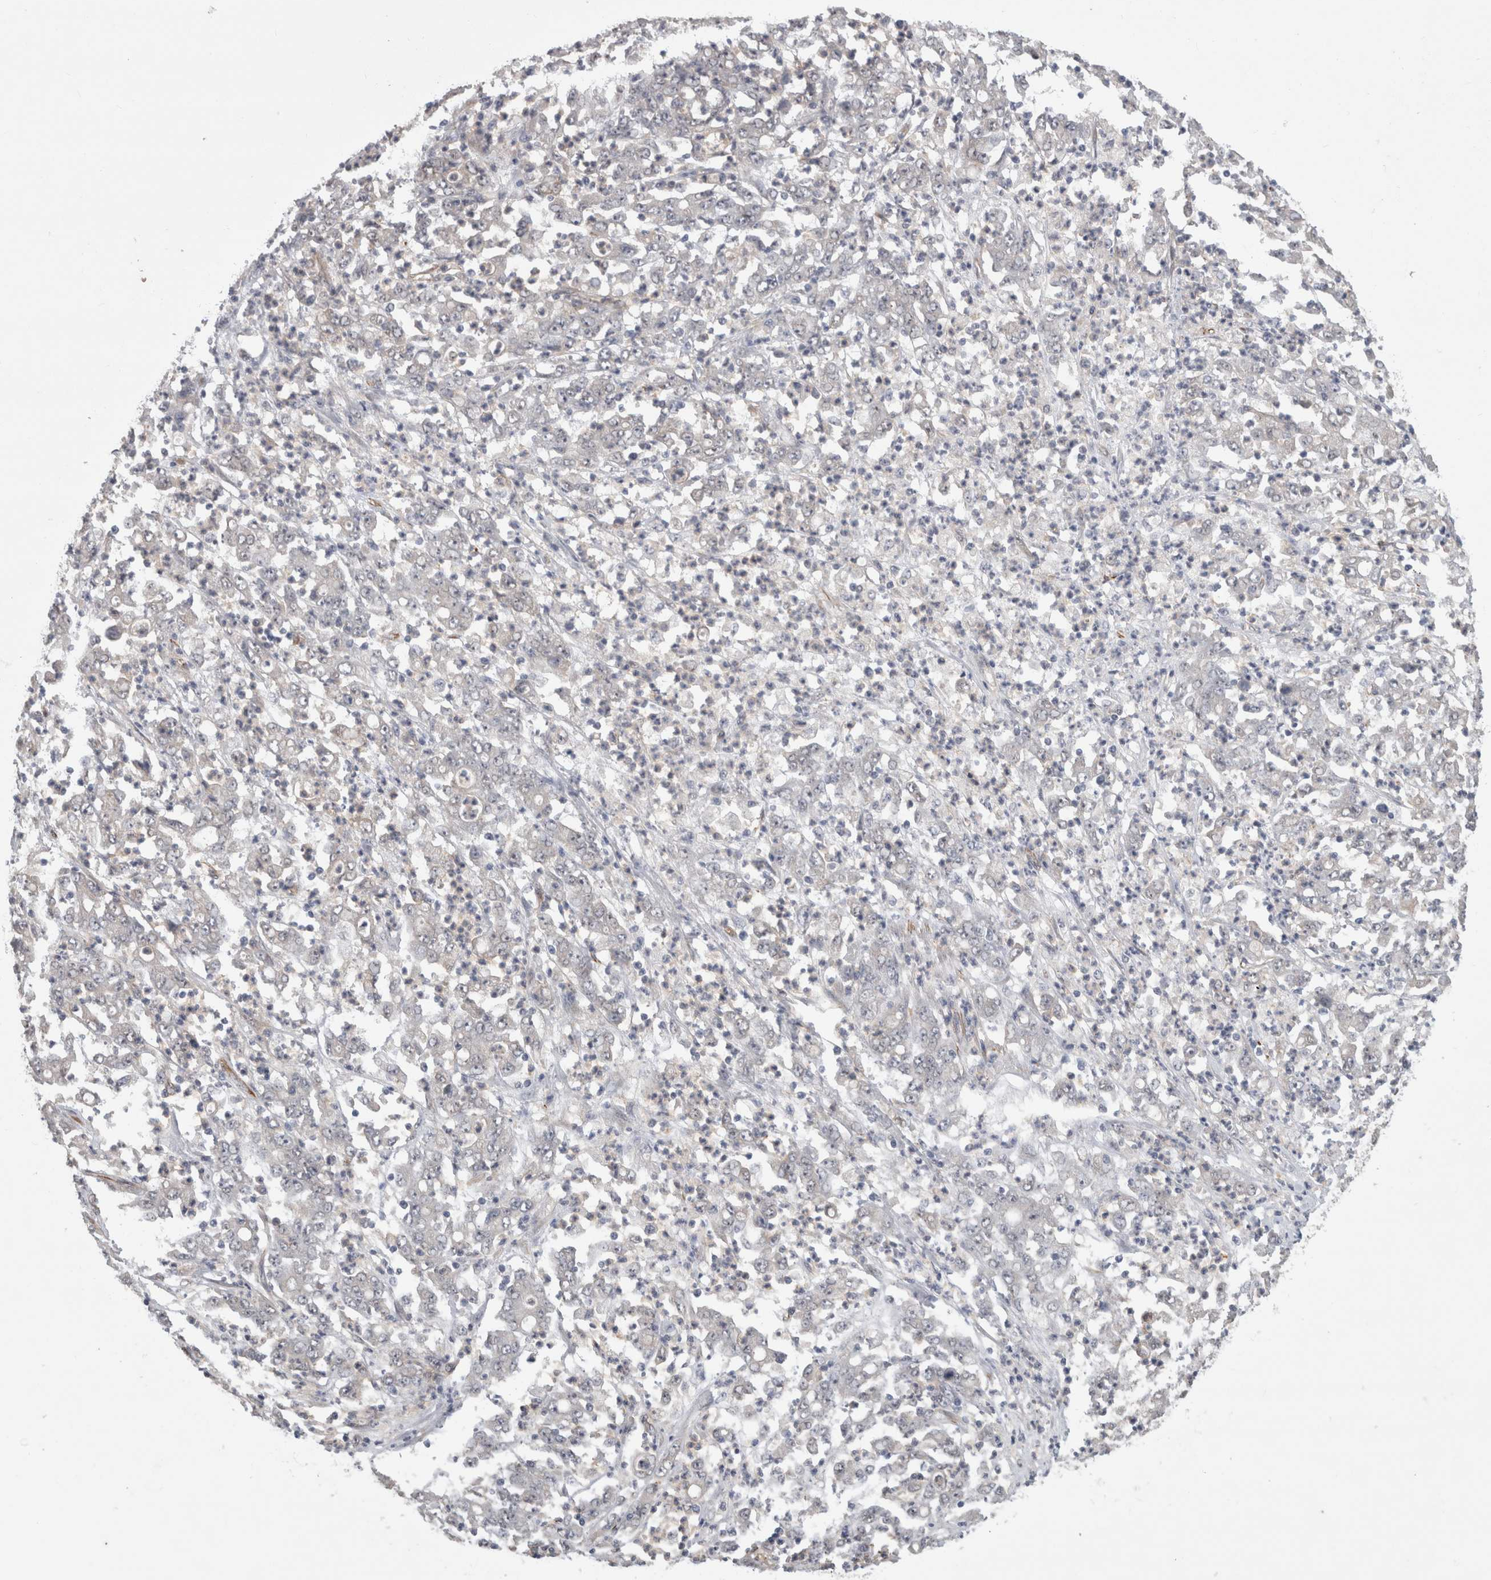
{"staining": {"intensity": "negative", "quantity": "none", "location": "none"}, "tissue": "stomach cancer", "cell_type": "Tumor cells", "image_type": "cancer", "snomed": [{"axis": "morphology", "description": "Adenocarcinoma, NOS"}, {"axis": "topography", "description": "Stomach, lower"}], "caption": "Immunohistochemistry photomicrograph of adenocarcinoma (stomach) stained for a protein (brown), which reveals no staining in tumor cells.", "gene": "FAM83H", "patient": {"sex": "female", "age": 71}}